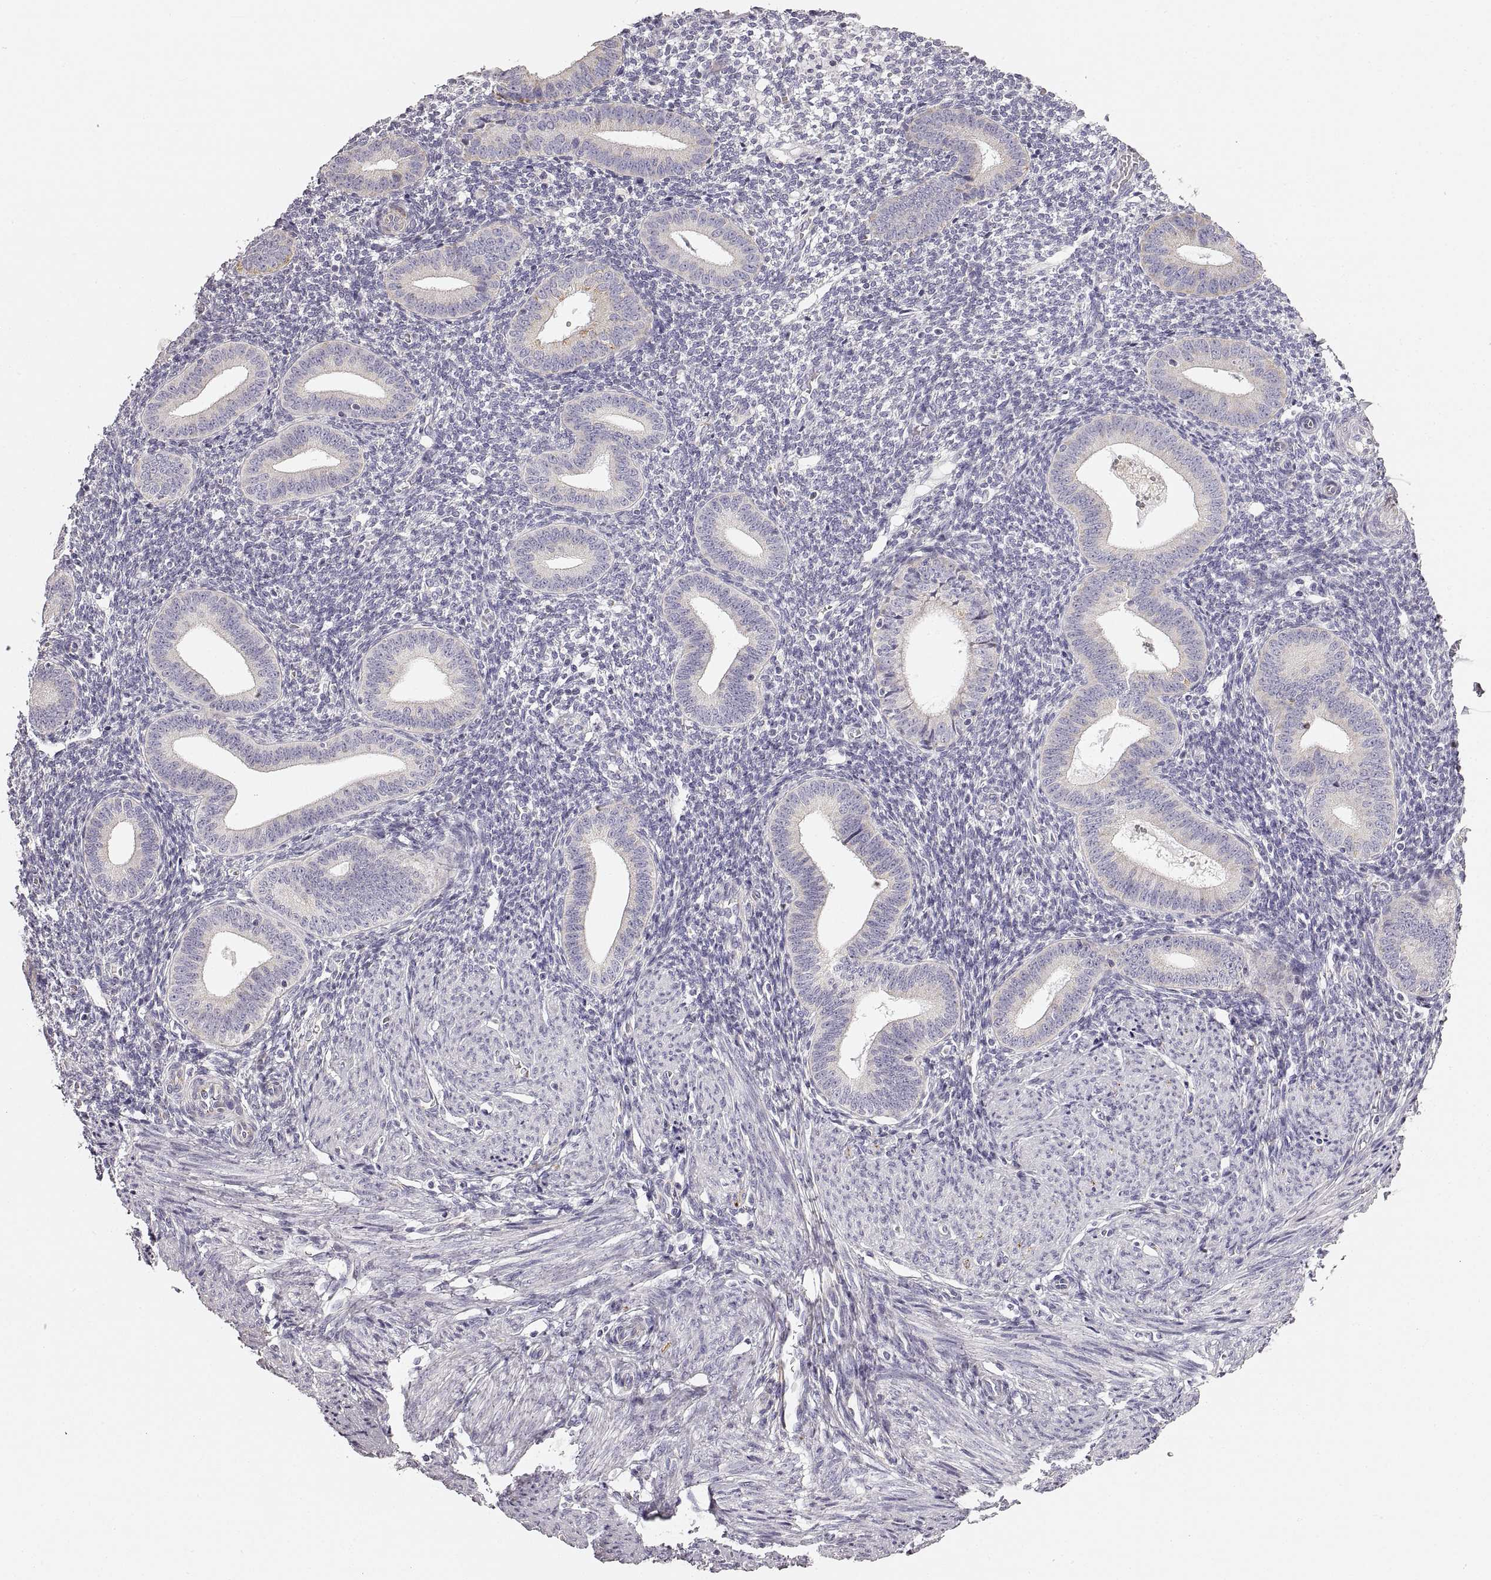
{"staining": {"intensity": "negative", "quantity": "none", "location": "none"}, "tissue": "endometrium", "cell_type": "Cells in endometrial stroma", "image_type": "normal", "snomed": [{"axis": "morphology", "description": "Normal tissue, NOS"}, {"axis": "topography", "description": "Endometrium"}], "caption": "This is a image of IHC staining of benign endometrium, which shows no expression in cells in endometrial stroma. (Brightfield microscopy of DAB IHC at high magnification).", "gene": "RDH13", "patient": {"sex": "female", "age": 40}}